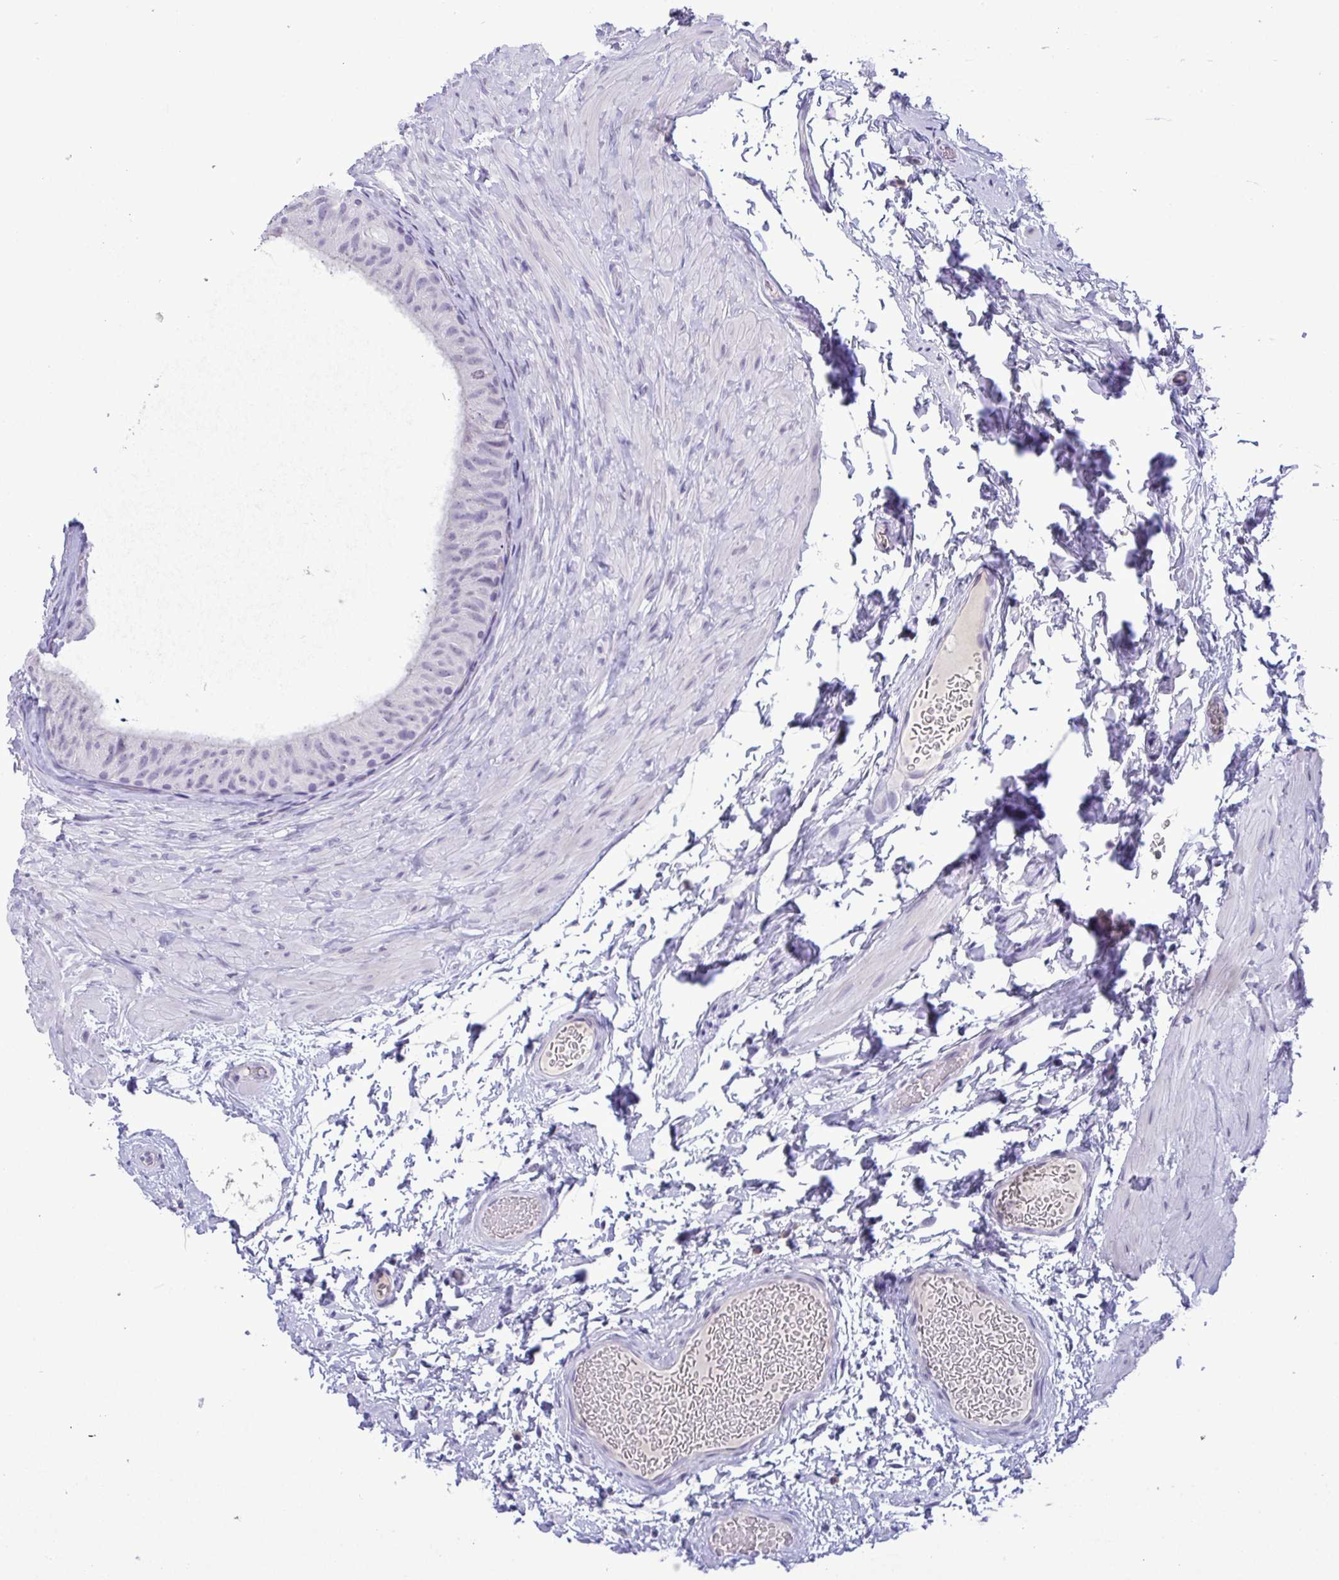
{"staining": {"intensity": "negative", "quantity": "none", "location": "none"}, "tissue": "epididymis", "cell_type": "Glandular cells", "image_type": "normal", "snomed": [{"axis": "morphology", "description": "Normal tissue, NOS"}, {"axis": "topography", "description": "Epididymis, spermatic cord, NOS"}, {"axis": "topography", "description": "Epididymis"}], "caption": "IHC micrograph of benign human epididymis stained for a protein (brown), which shows no staining in glandular cells.", "gene": "YBX2", "patient": {"sex": "male", "age": 31}}